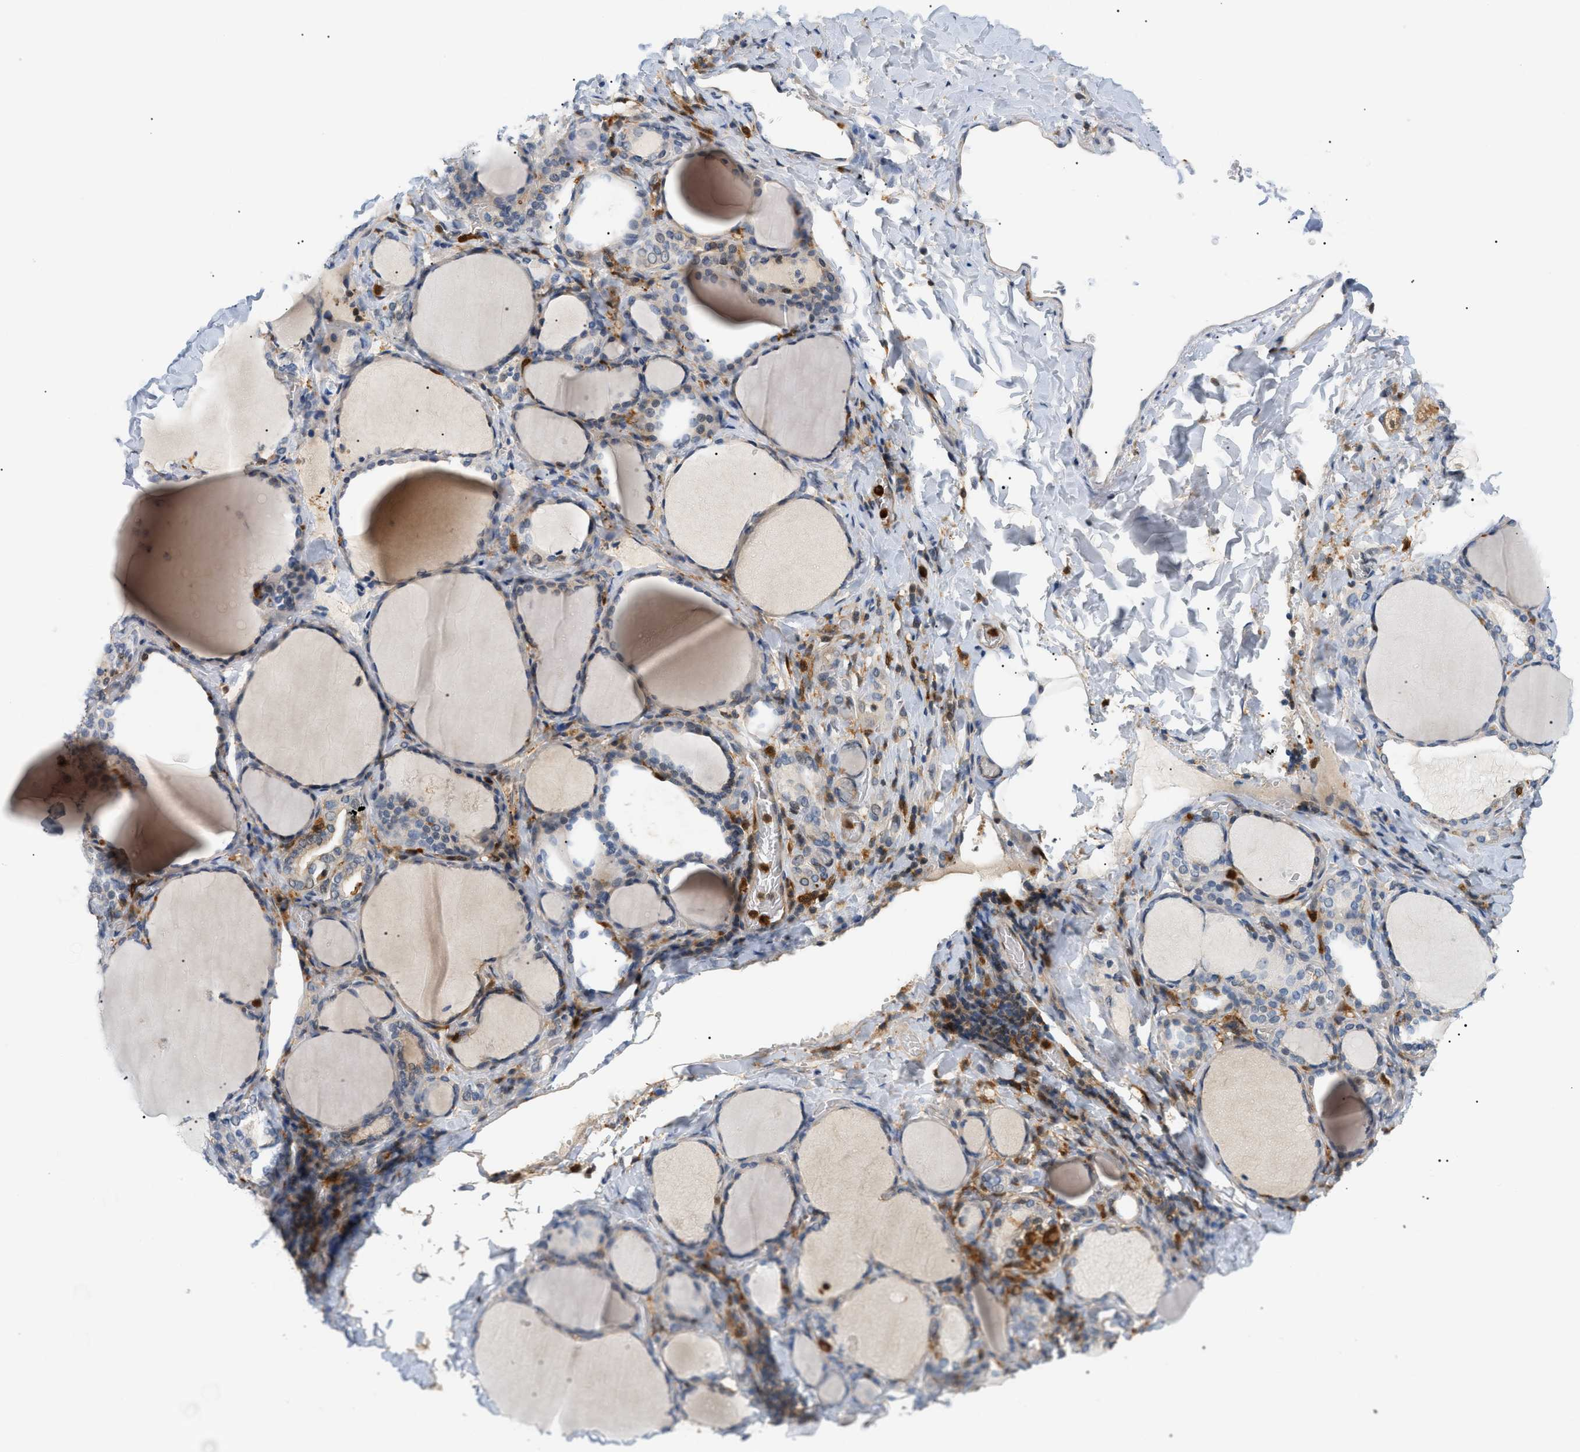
{"staining": {"intensity": "weak", "quantity": "25%-75%", "location": "cytoplasmic/membranous"}, "tissue": "thyroid gland", "cell_type": "Glandular cells", "image_type": "normal", "snomed": [{"axis": "morphology", "description": "Normal tissue, NOS"}, {"axis": "morphology", "description": "Papillary adenocarcinoma, NOS"}, {"axis": "topography", "description": "Thyroid gland"}], "caption": "Protein analysis of normal thyroid gland exhibits weak cytoplasmic/membranous staining in approximately 25%-75% of glandular cells.", "gene": "PYCARD", "patient": {"sex": "female", "age": 30}}